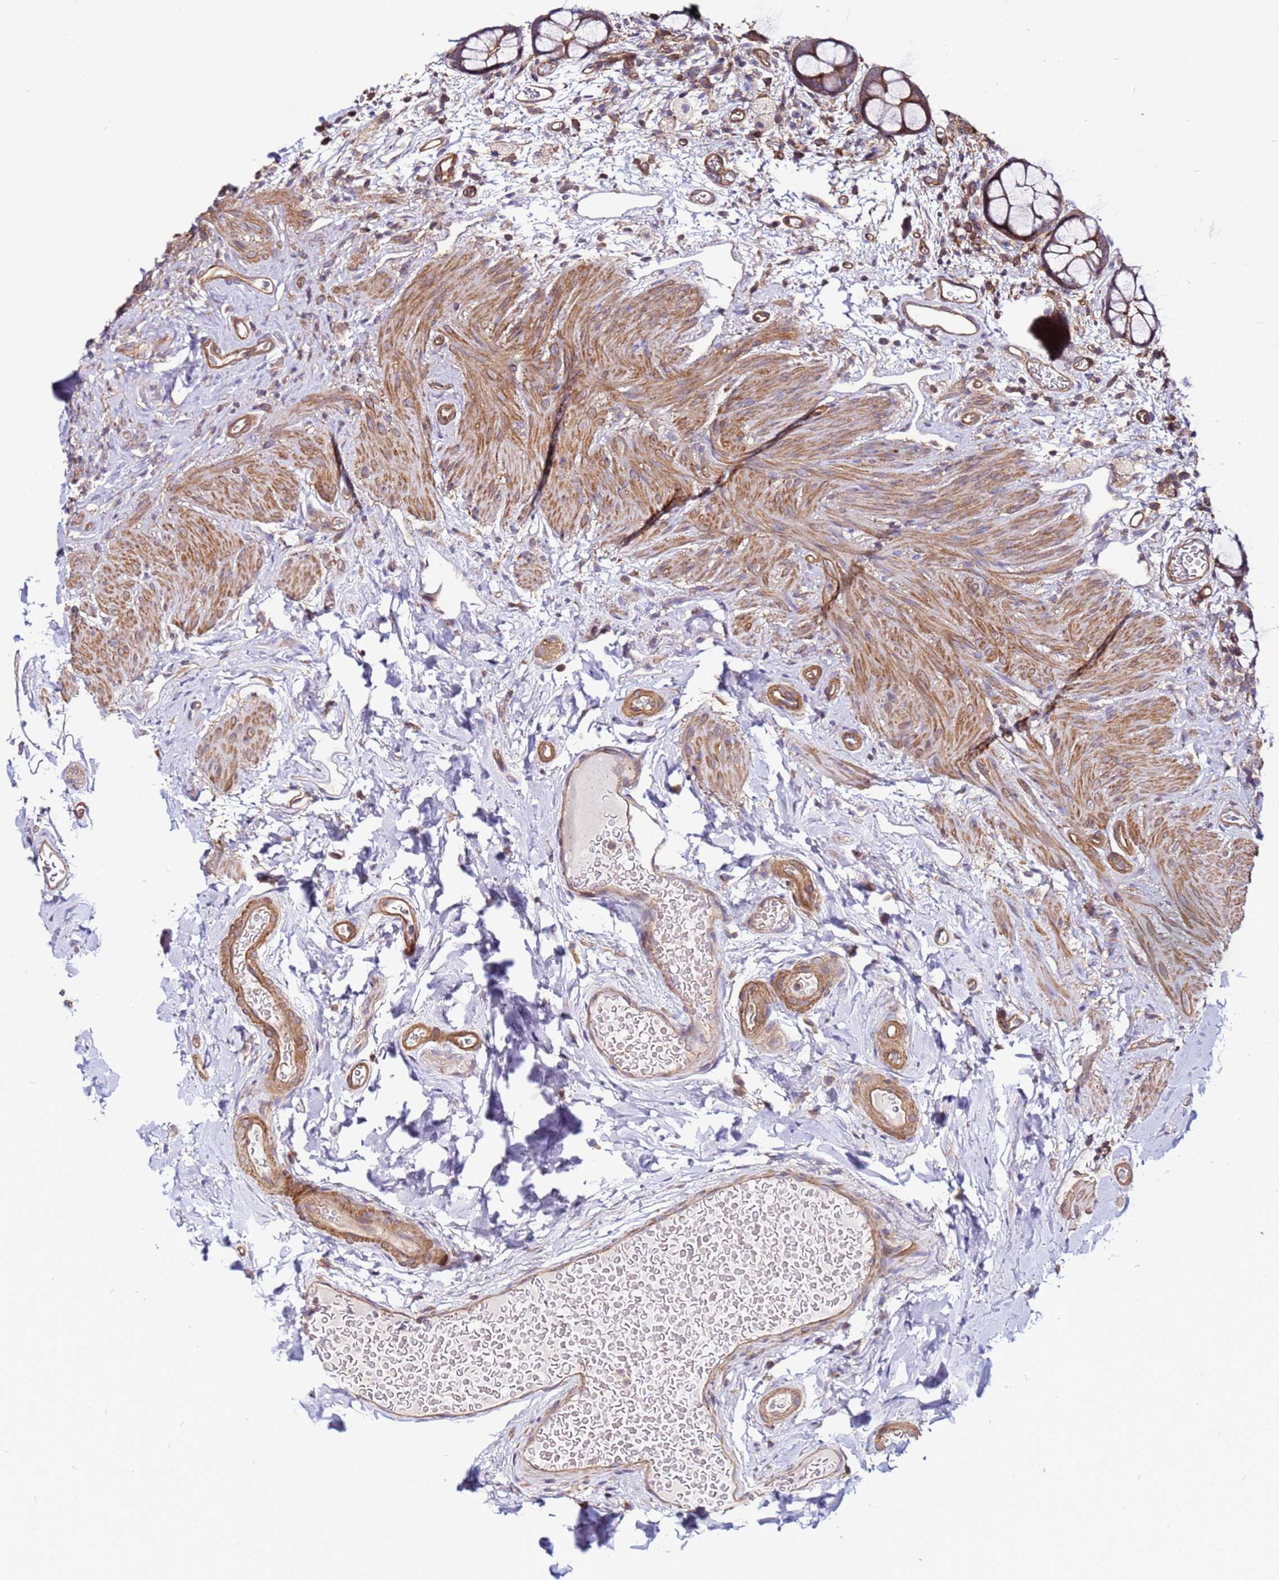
{"staining": {"intensity": "moderate", "quantity": "<25%", "location": "cytoplasmic/membranous"}, "tissue": "rectum", "cell_type": "Glandular cells", "image_type": "normal", "snomed": [{"axis": "morphology", "description": "Normal tissue, NOS"}, {"axis": "topography", "description": "Rectum"}, {"axis": "topography", "description": "Peripheral nerve tissue"}], "caption": "Glandular cells reveal moderate cytoplasmic/membranous expression in about <25% of cells in unremarkable rectum. (DAB IHC with brightfield microscopy, high magnification).", "gene": "STK38L", "patient": {"sex": "female", "age": 69}}